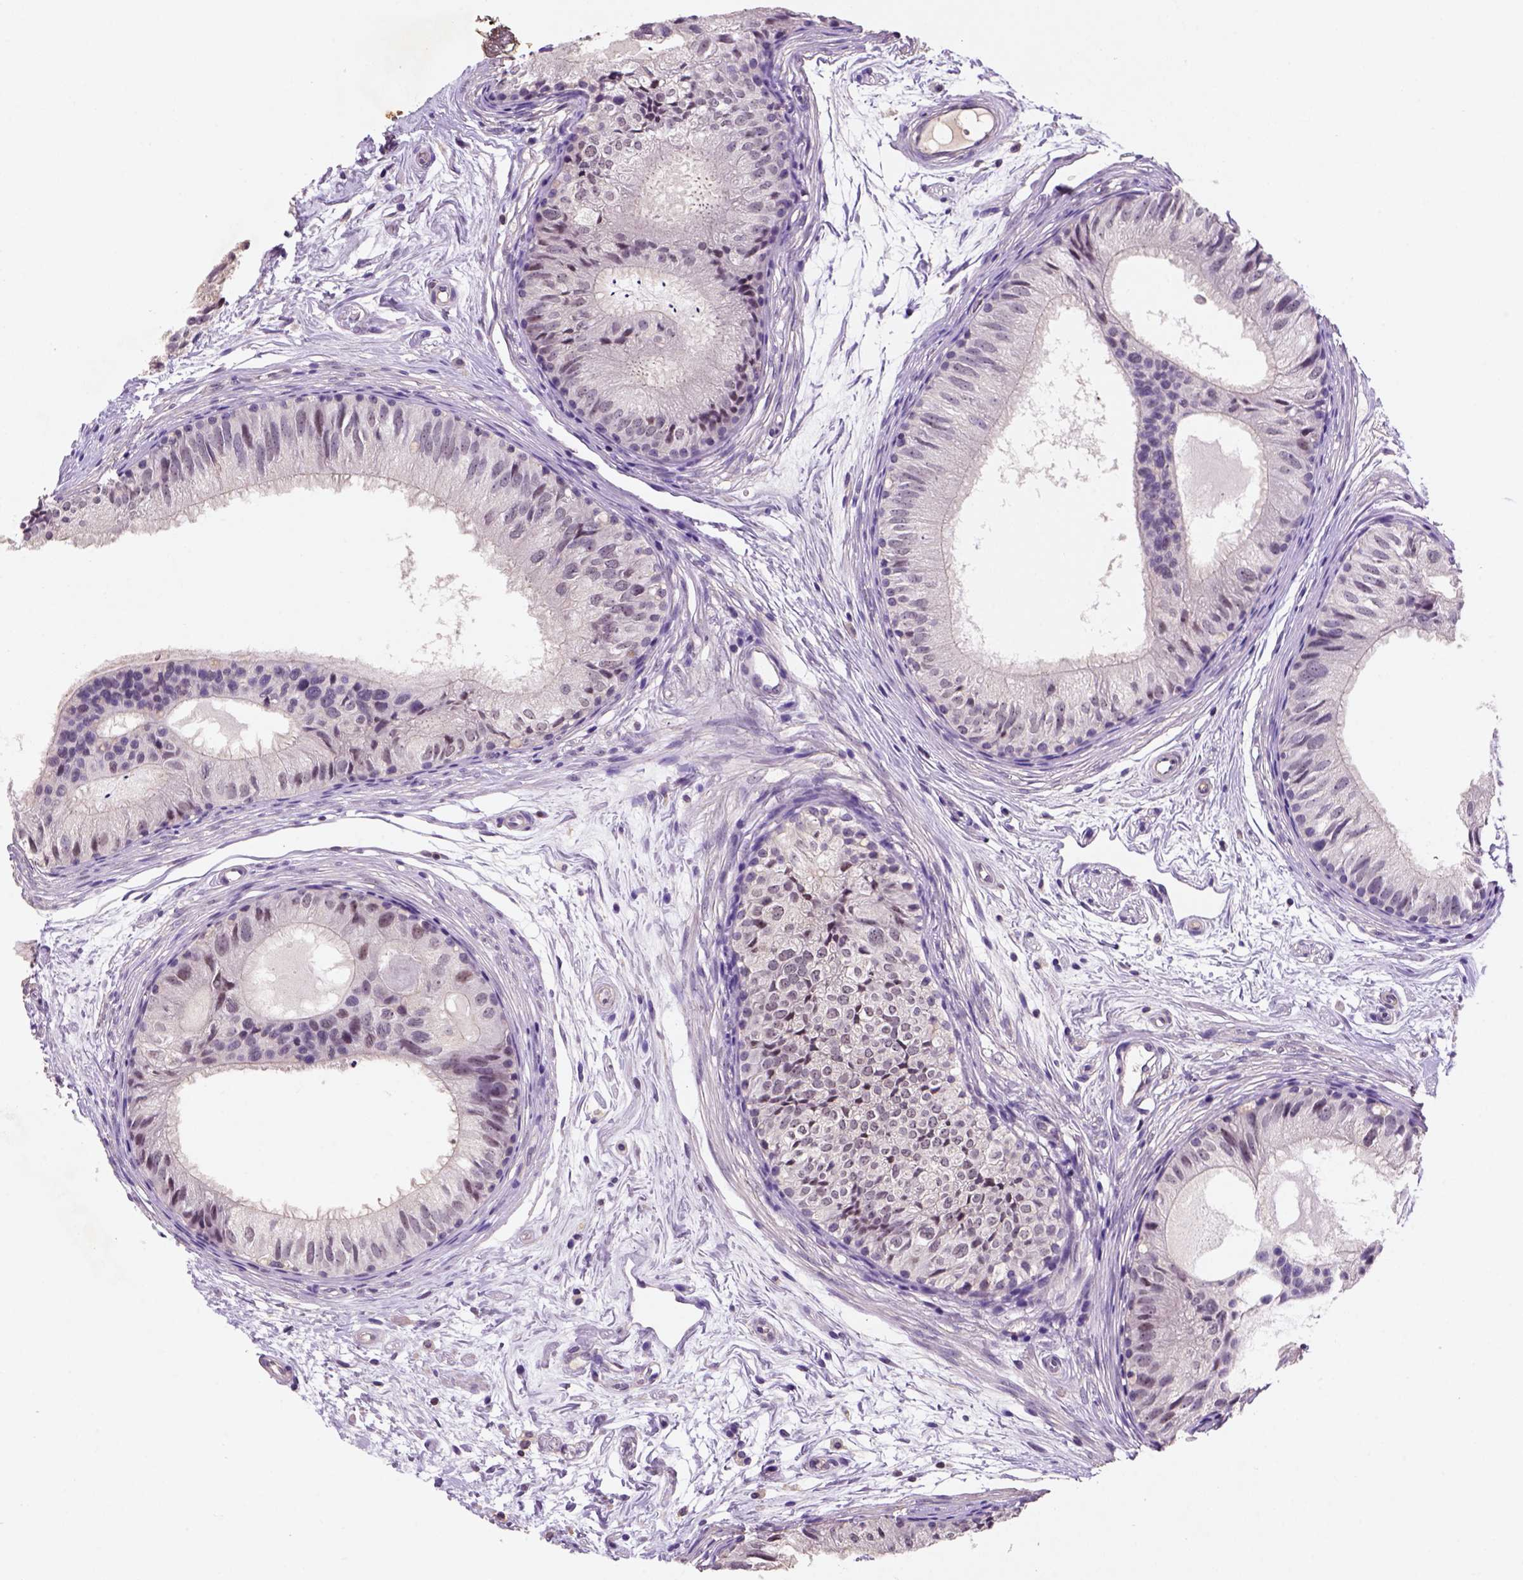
{"staining": {"intensity": "weak", "quantity": "25%-75%", "location": "cytoplasmic/membranous,nuclear"}, "tissue": "epididymis", "cell_type": "Glandular cells", "image_type": "normal", "snomed": [{"axis": "morphology", "description": "Normal tissue, NOS"}, {"axis": "topography", "description": "Epididymis"}], "caption": "This is an image of immunohistochemistry staining of unremarkable epididymis, which shows weak positivity in the cytoplasmic/membranous,nuclear of glandular cells.", "gene": "SCML4", "patient": {"sex": "male", "age": 25}}